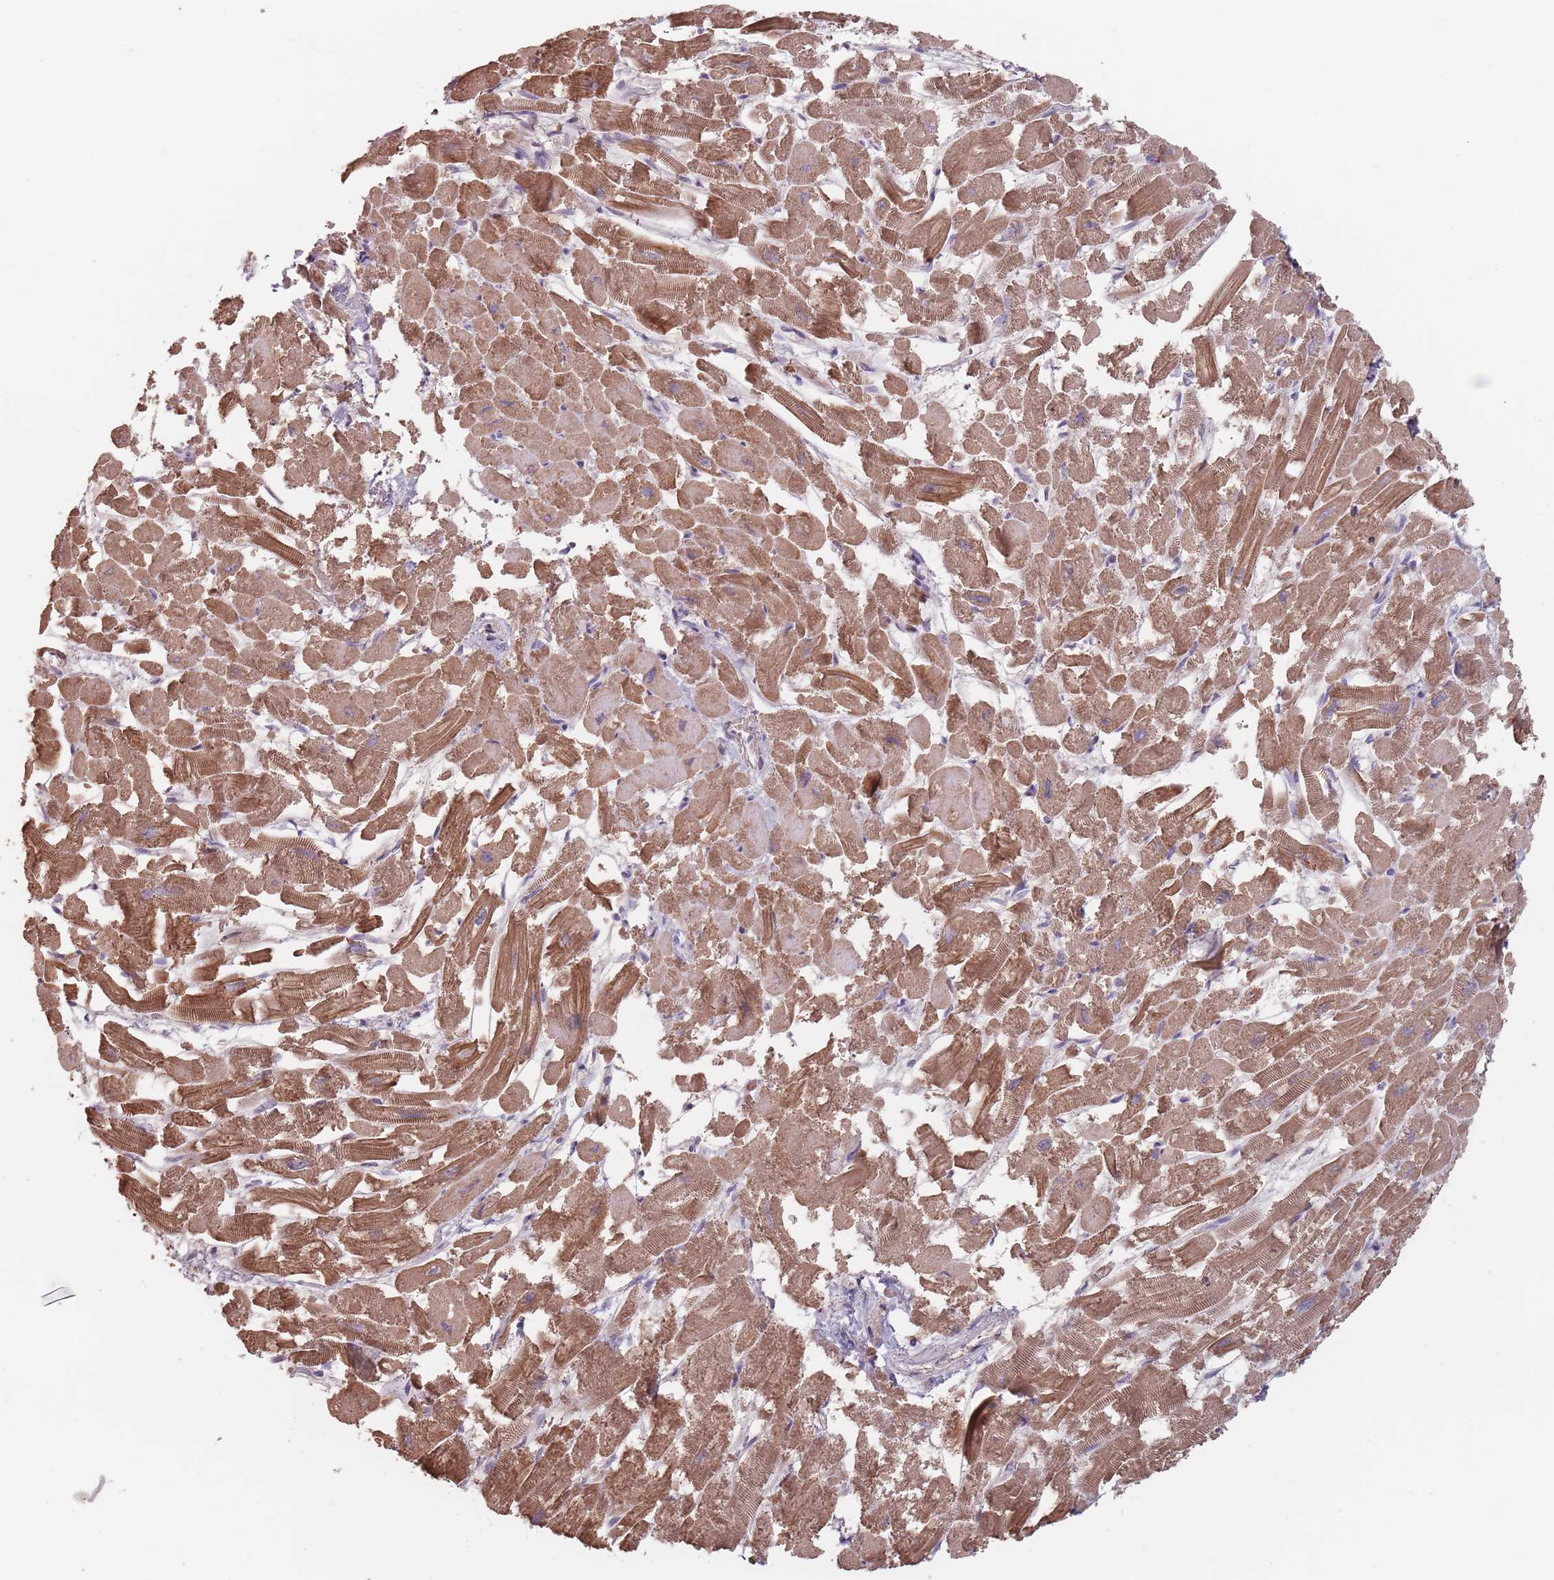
{"staining": {"intensity": "moderate", "quantity": ">75%", "location": "cytoplasmic/membranous"}, "tissue": "heart muscle", "cell_type": "Cardiomyocytes", "image_type": "normal", "snomed": [{"axis": "morphology", "description": "Normal tissue, NOS"}, {"axis": "topography", "description": "Heart"}], "caption": "A photomicrograph of human heart muscle stained for a protein exhibits moderate cytoplasmic/membranous brown staining in cardiomyocytes.", "gene": "VPS52", "patient": {"sex": "male", "age": 54}}